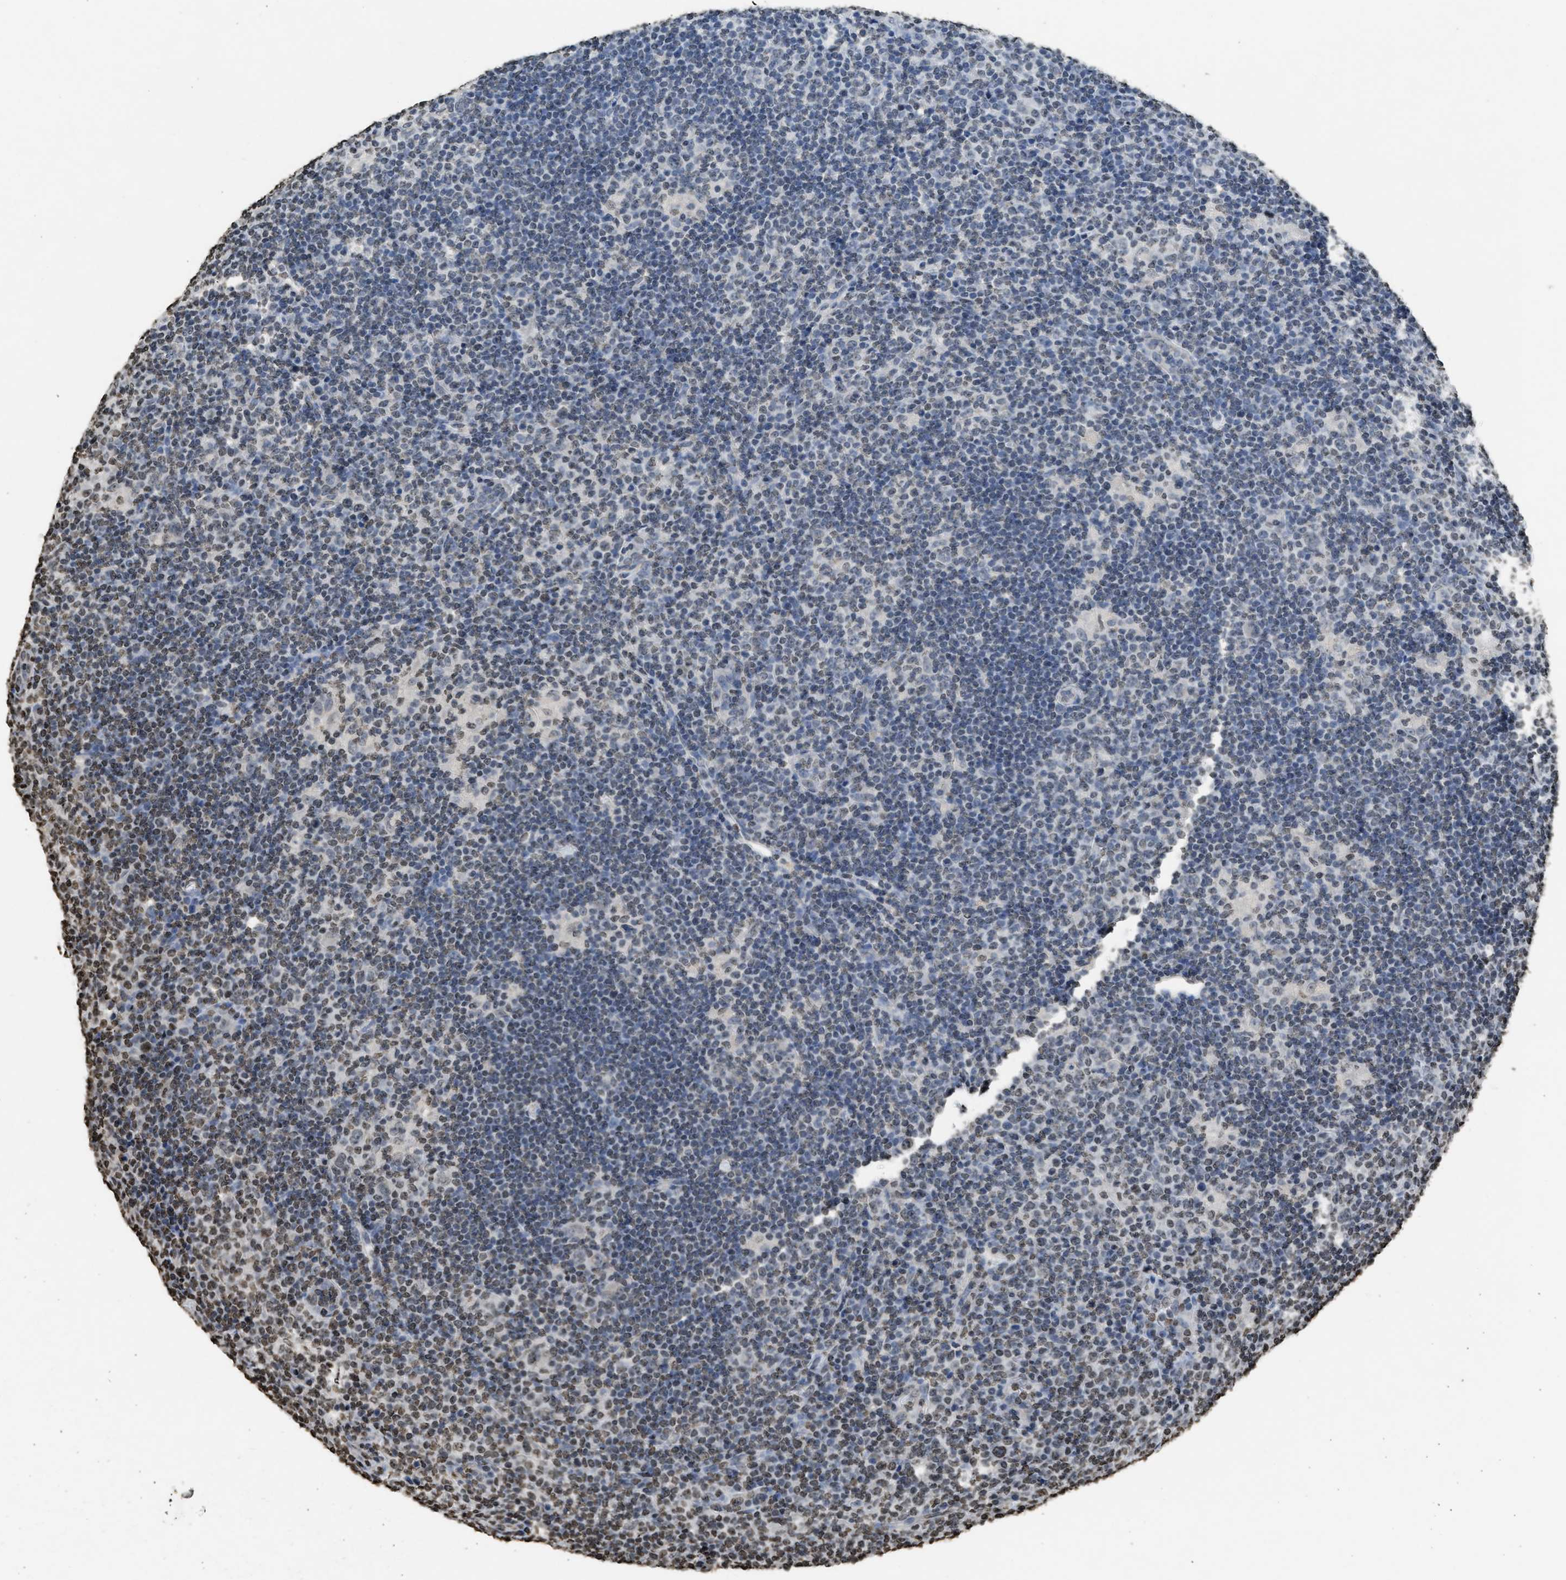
{"staining": {"intensity": "negative", "quantity": "none", "location": "none"}, "tissue": "lymphoma", "cell_type": "Tumor cells", "image_type": "cancer", "snomed": [{"axis": "morphology", "description": "Hodgkin's disease, NOS"}, {"axis": "topography", "description": "Lymph node"}], "caption": "Lymphoma was stained to show a protein in brown. There is no significant staining in tumor cells.", "gene": "RRAGC", "patient": {"sex": "female", "age": 57}}